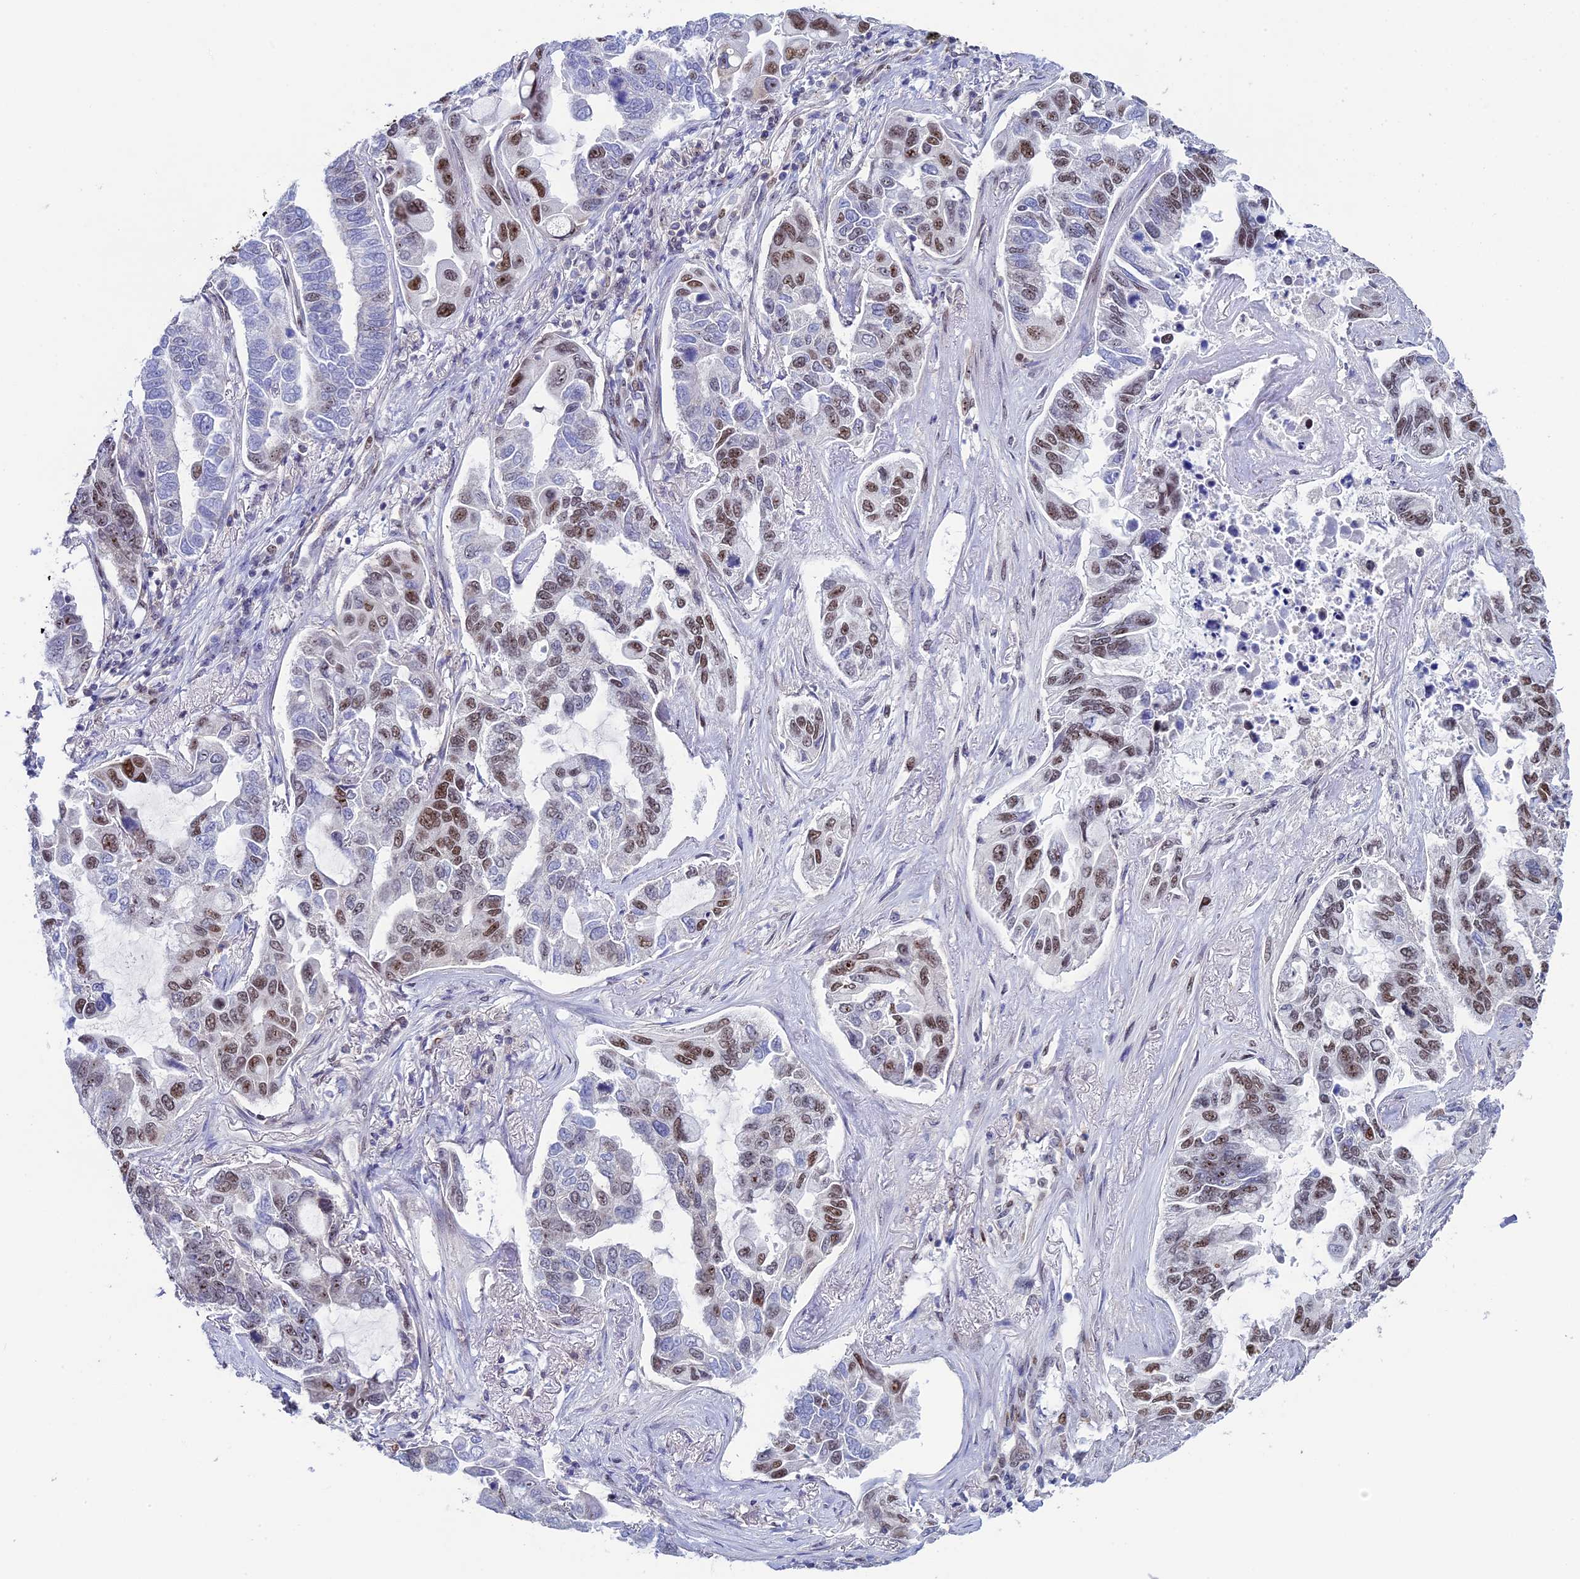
{"staining": {"intensity": "moderate", "quantity": "25%-75%", "location": "nuclear"}, "tissue": "lung cancer", "cell_type": "Tumor cells", "image_type": "cancer", "snomed": [{"axis": "morphology", "description": "Adenocarcinoma, NOS"}, {"axis": "topography", "description": "Lung"}], "caption": "Brown immunohistochemical staining in human lung cancer (adenocarcinoma) demonstrates moderate nuclear expression in approximately 25%-75% of tumor cells.", "gene": "CCDC86", "patient": {"sex": "male", "age": 64}}